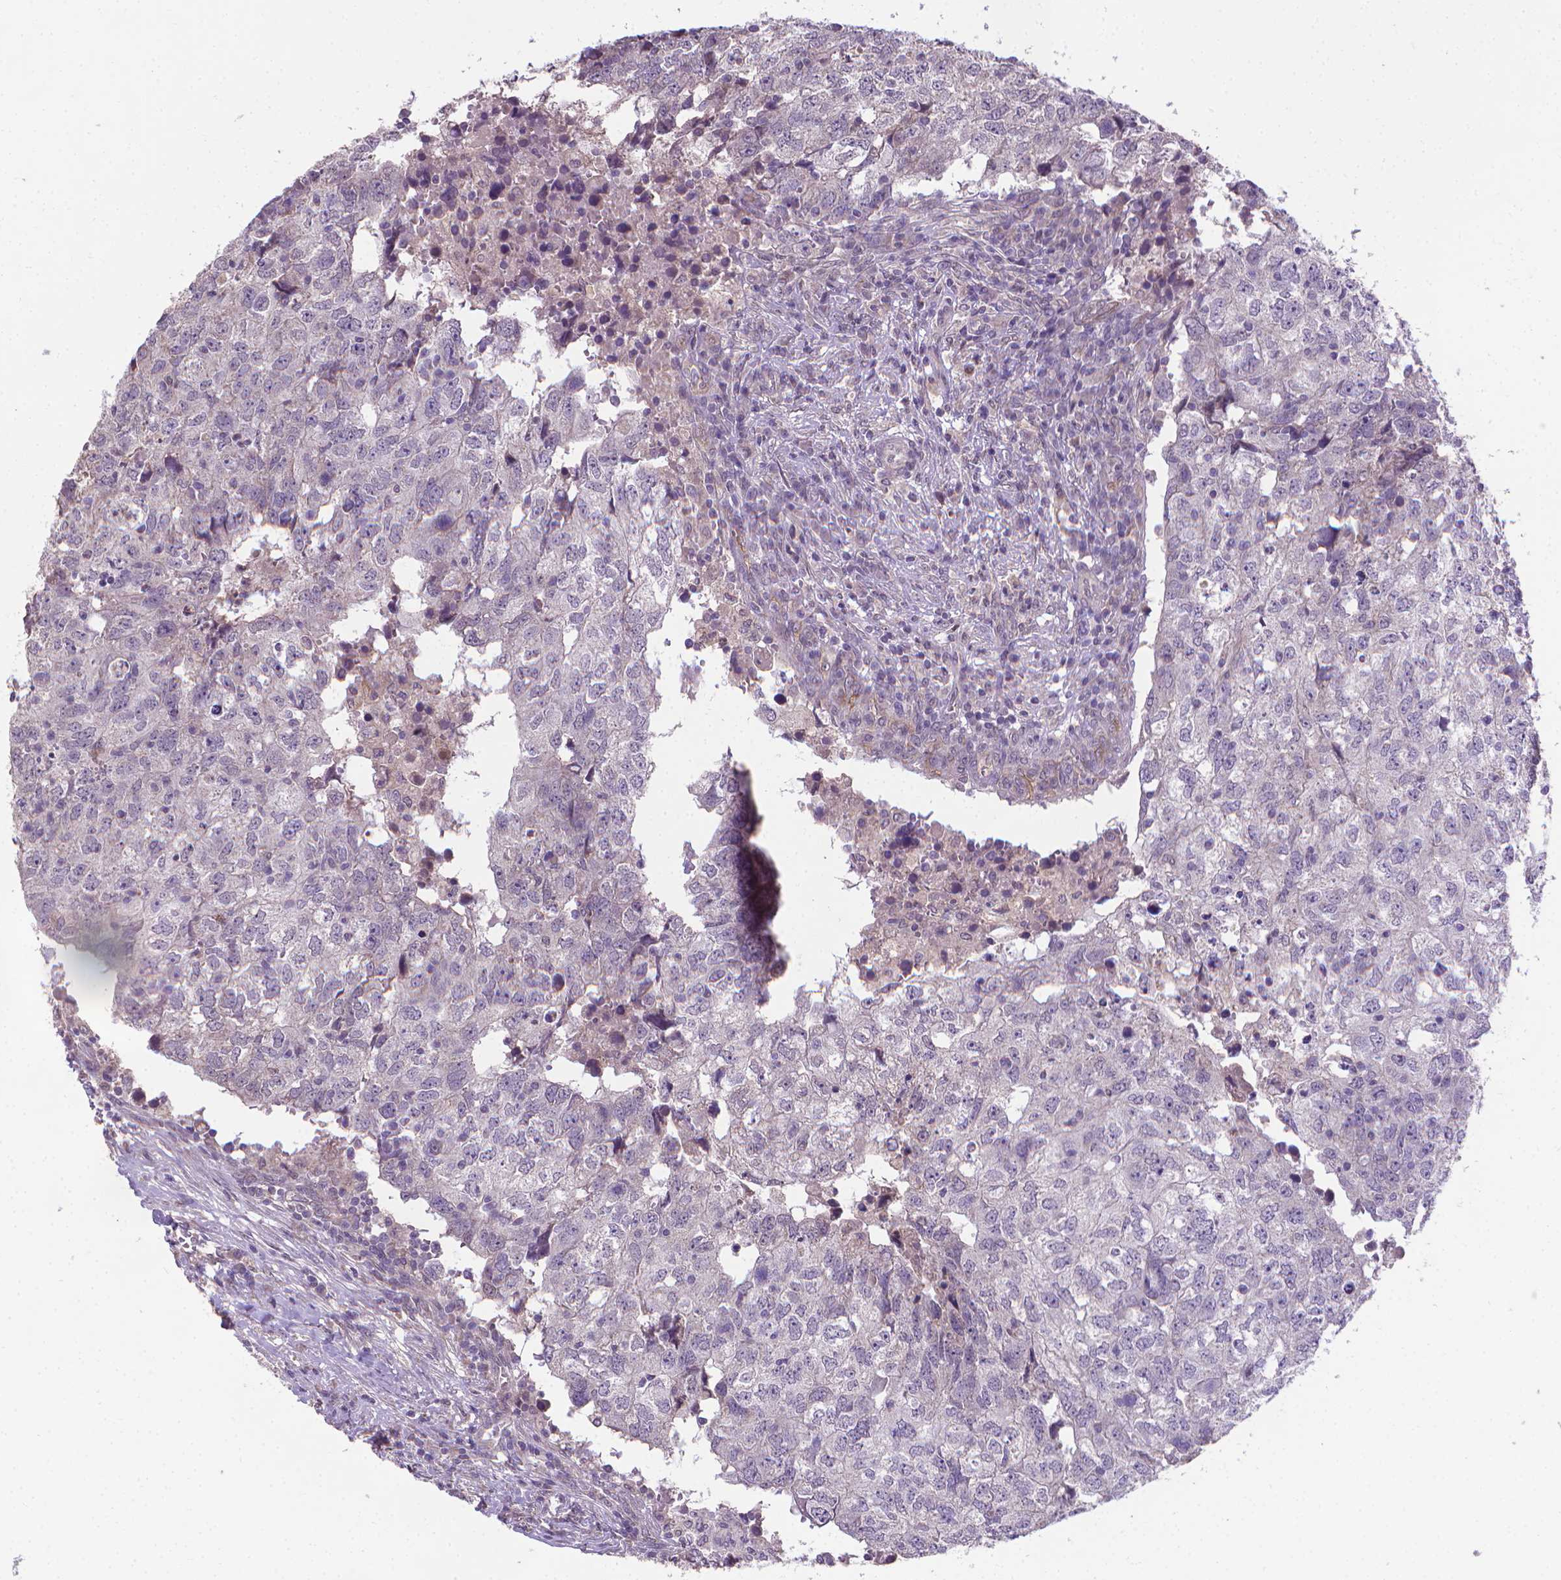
{"staining": {"intensity": "negative", "quantity": "none", "location": "none"}, "tissue": "breast cancer", "cell_type": "Tumor cells", "image_type": "cancer", "snomed": [{"axis": "morphology", "description": "Duct carcinoma"}, {"axis": "topography", "description": "Breast"}], "caption": "A high-resolution histopathology image shows immunohistochemistry (IHC) staining of breast cancer, which displays no significant positivity in tumor cells. (Immunohistochemistry (ihc), brightfield microscopy, high magnification).", "gene": "GPR63", "patient": {"sex": "female", "age": 30}}